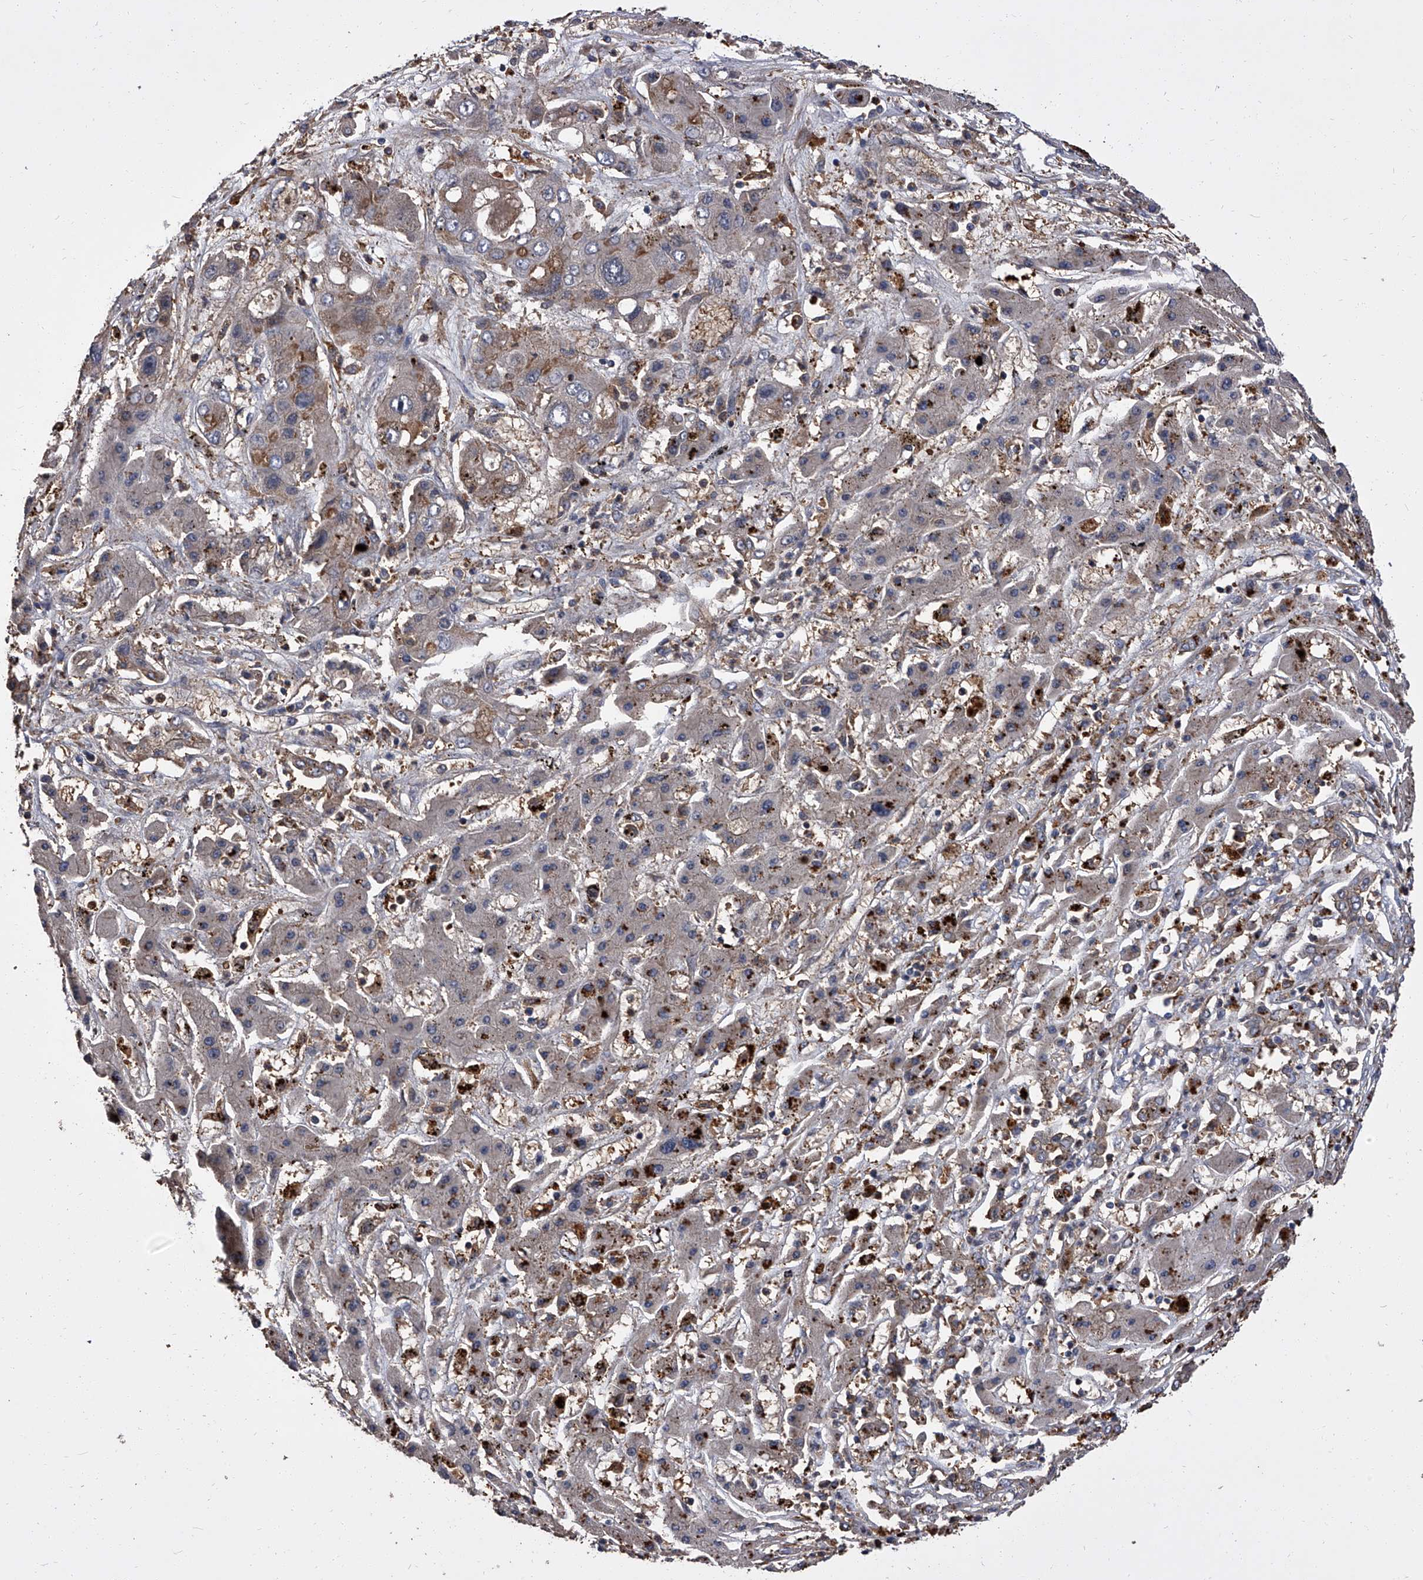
{"staining": {"intensity": "weak", "quantity": "<25%", "location": "cytoplasmic/membranous"}, "tissue": "liver cancer", "cell_type": "Tumor cells", "image_type": "cancer", "snomed": [{"axis": "morphology", "description": "Cholangiocarcinoma"}, {"axis": "topography", "description": "Liver"}], "caption": "Photomicrograph shows no significant protein staining in tumor cells of liver cancer (cholangiocarcinoma).", "gene": "STK36", "patient": {"sex": "male", "age": 67}}